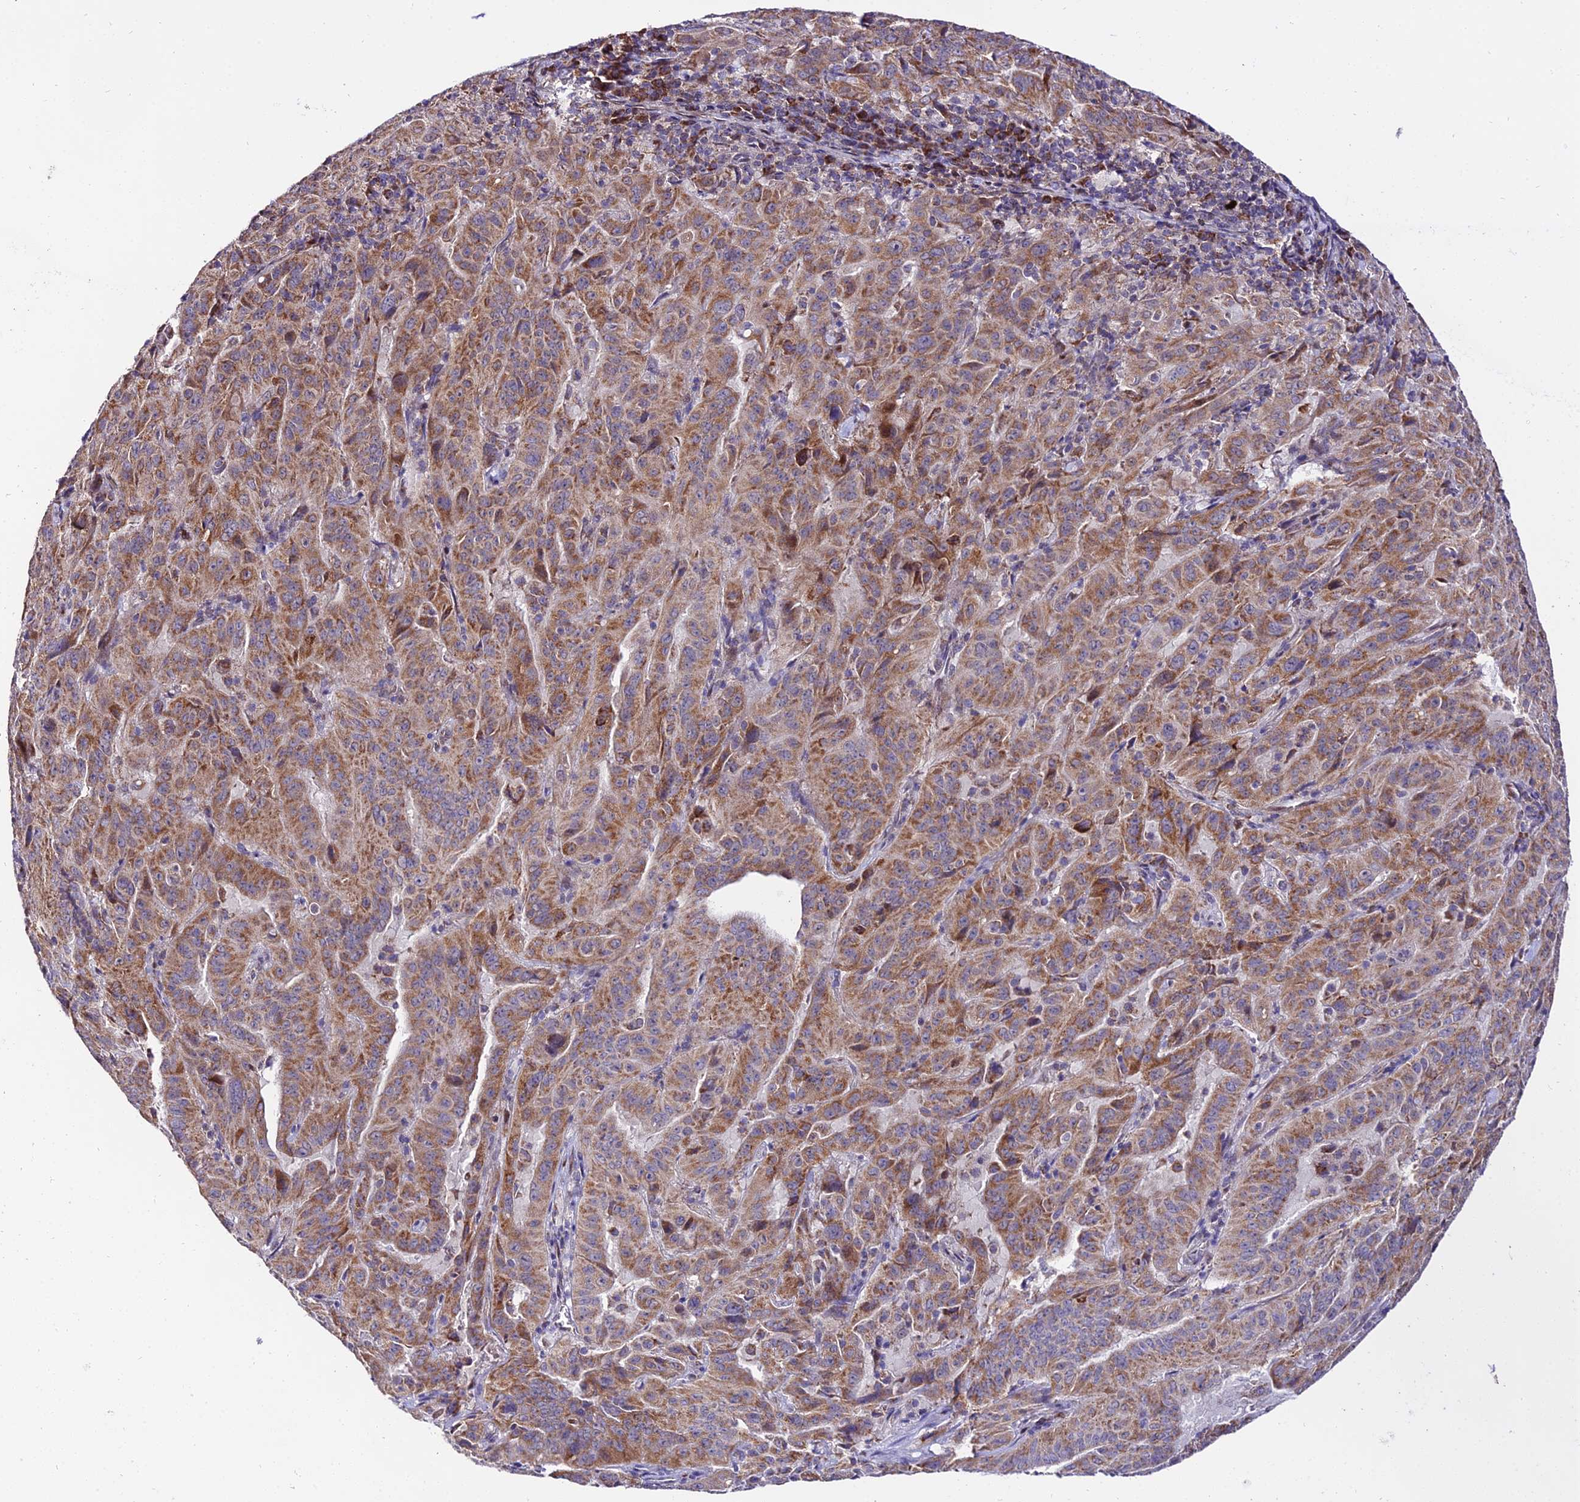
{"staining": {"intensity": "moderate", "quantity": ">75%", "location": "cytoplasmic/membranous"}, "tissue": "pancreatic cancer", "cell_type": "Tumor cells", "image_type": "cancer", "snomed": [{"axis": "morphology", "description": "Adenocarcinoma, NOS"}, {"axis": "topography", "description": "Pancreas"}], "caption": "Human pancreatic cancer (adenocarcinoma) stained with a brown dye shows moderate cytoplasmic/membranous positive expression in approximately >75% of tumor cells.", "gene": "ATP5PB", "patient": {"sex": "male", "age": 63}}